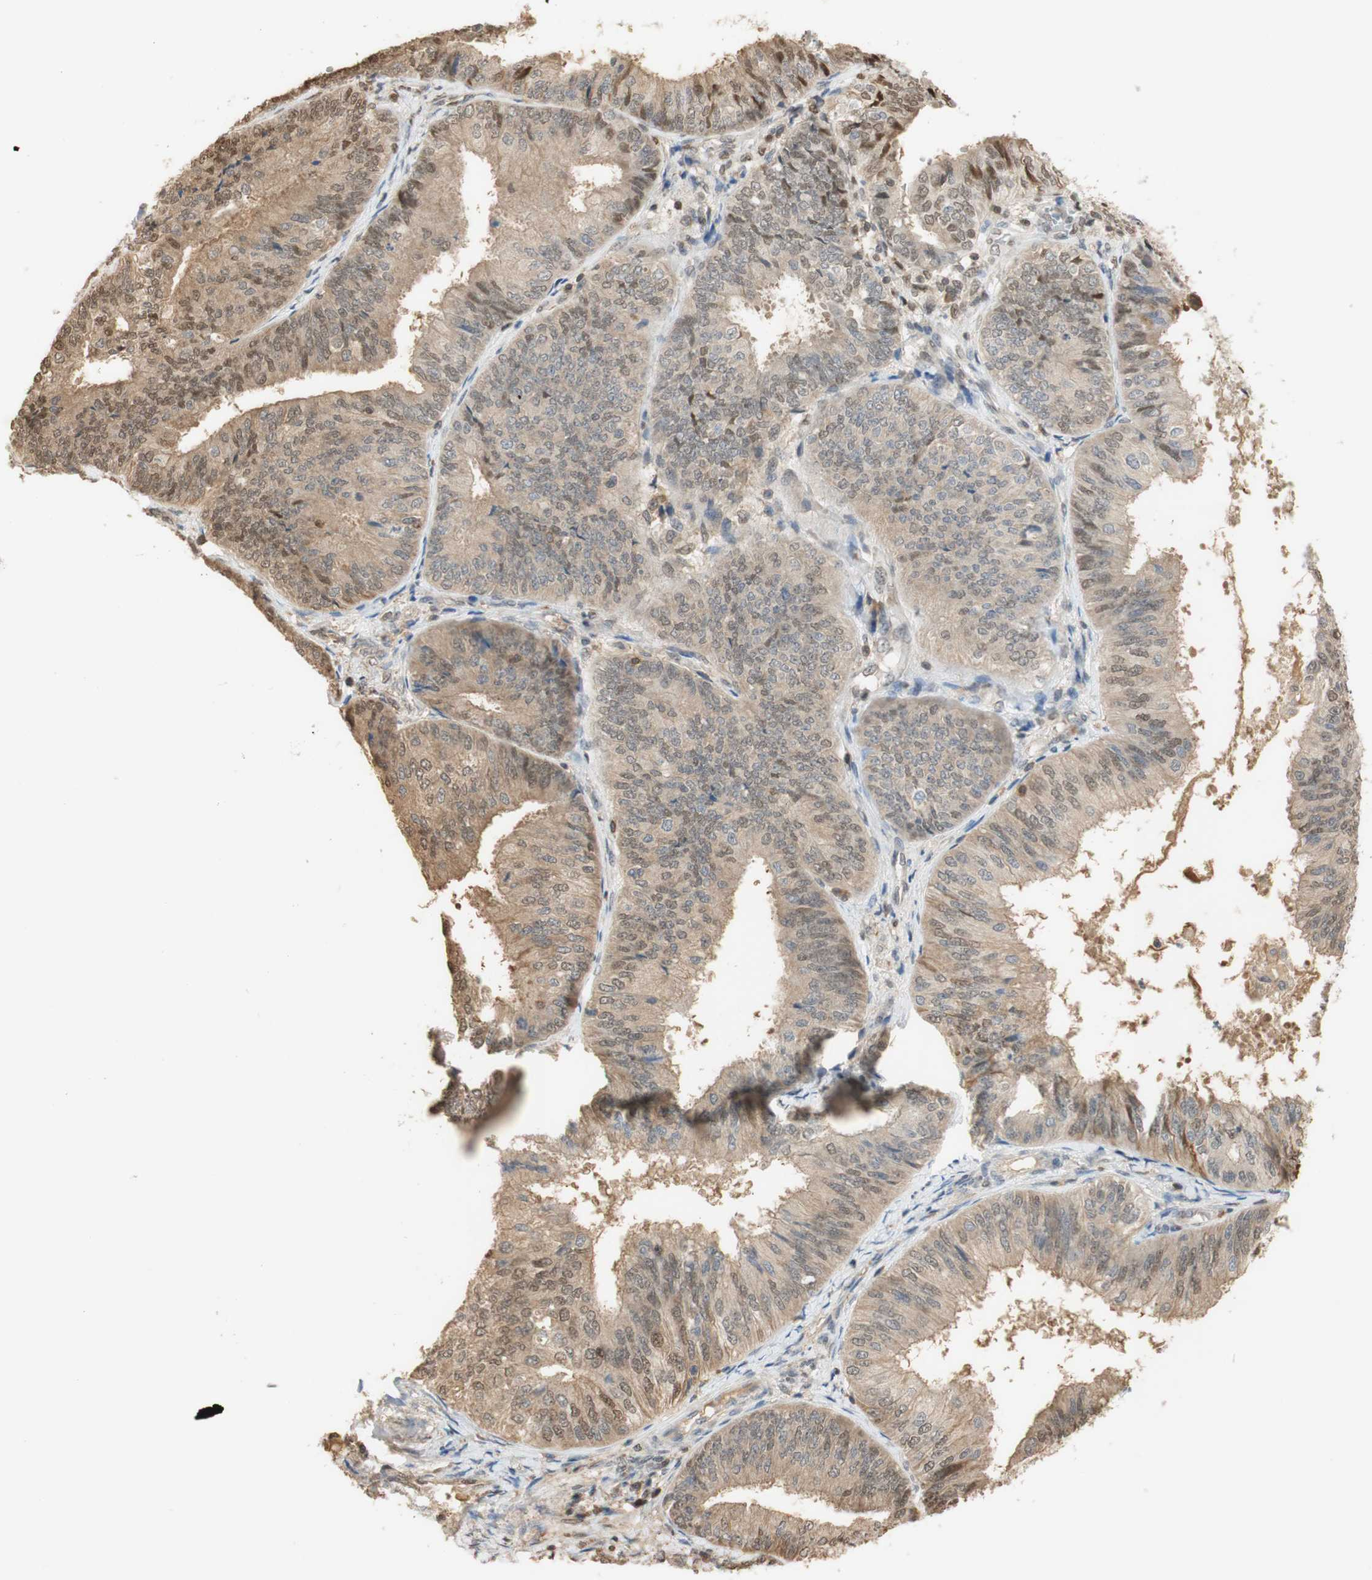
{"staining": {"intensity": "moderate", "quantity": ">75%", "location": "cytoplasmic/membranous,nuclear"}, "tissue": "endometrial cancer", "cell_type": "Tumor cells", "image_type": "cancer", "snomed": [{"axis": "morphology", "description": "Adenocarcinoma, NOS"}, {"axis": "topography", "description": "Endometrium"}], "caption": "Endometrial cancer stained with IHC displays moderate cytoplasmic/membranous and nuclear staining in about >75% of tumor cells.", "gene": "NAP1L4", "patient": {"sex": "female", "age": 58}}